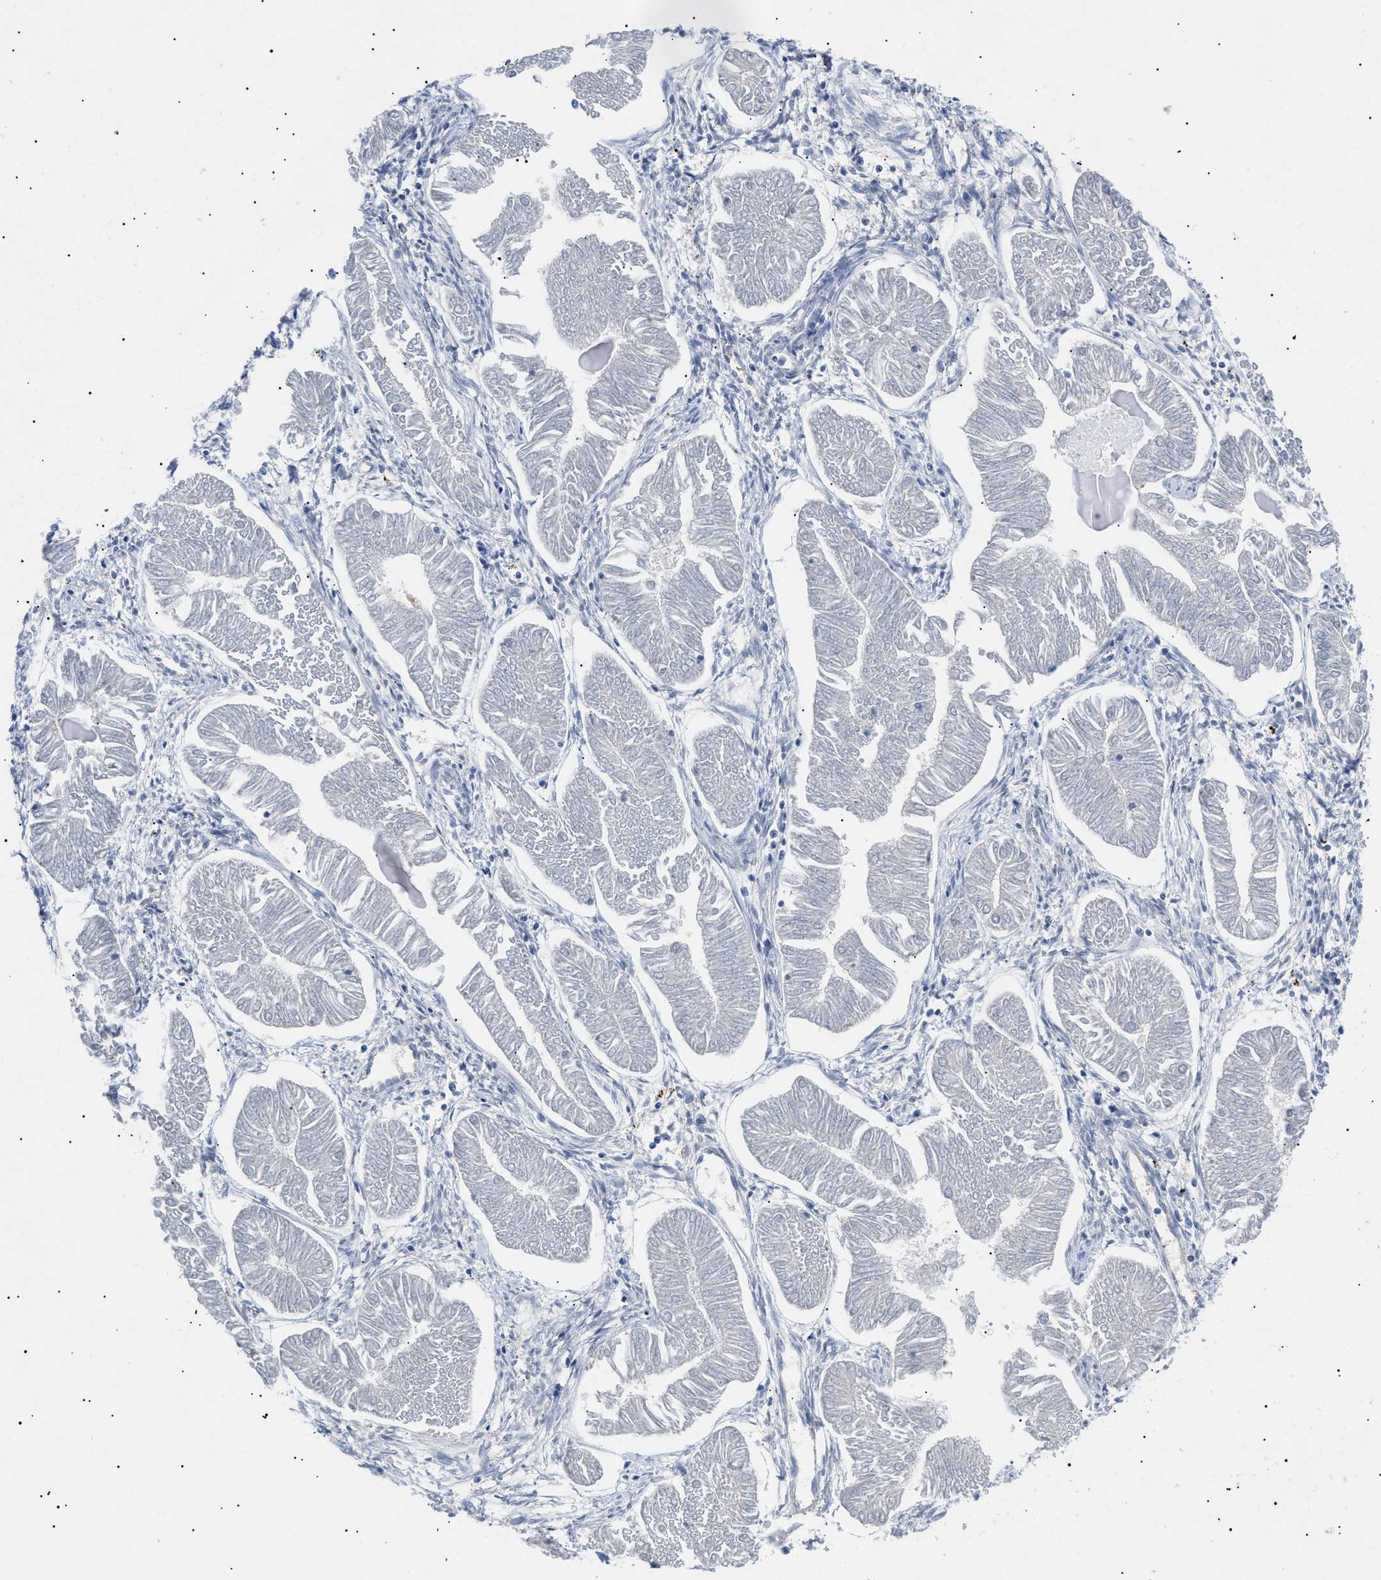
{"staining": {"intensity": "negative", "quantity": "none", "location": "none"}, "tissue": "endometrial cancer", "cell_type": "Tumor cells", "image_type": "cancer", "snomed": [{"axis": "morphology", "description": "Adenocarcinoma, NOS"}, {"axis": "topography", "description": "Endometrium"}], "caption": "IHC image of neoplastic tissue: adenocarcinoma (endometrial) stained with DAB shows no significant protein staining in tumor cells. The staining was performed using DAB (3,3'-diaminobenzidine) to visualize the protein expression in brown, while the nuclei were stained in blue with hematoxylin (Magnification: 20x).", "gene": "ACKR1", "patient": {"sex": "female", "age": 53}}